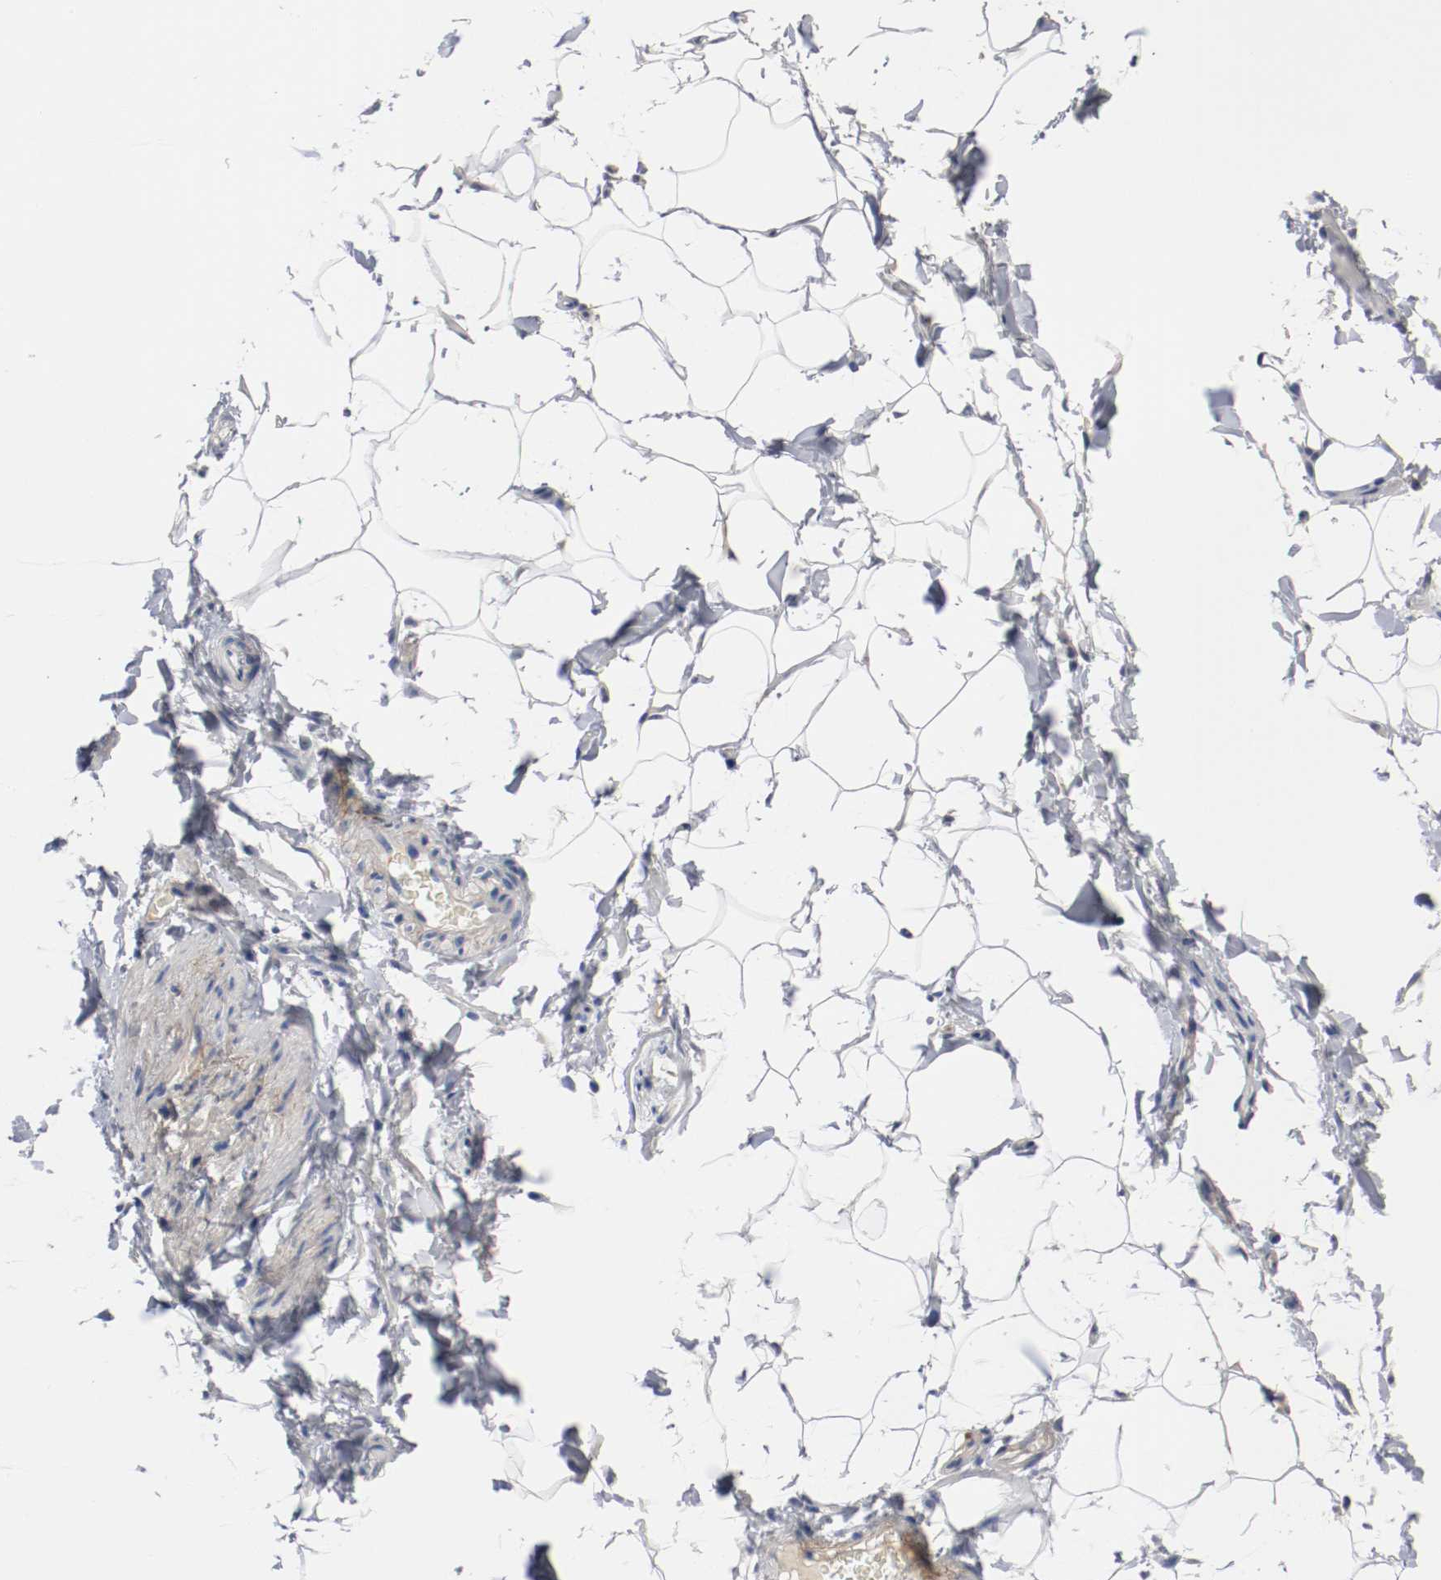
{"staining": {"intensity": "negative", "quantity": "none", "location": "none"}, "tissue": "adipose tissue", "cell_type": "Adipocytes", "image_type": "normal", "snomed": [{"axis": "morphology", "description": "Normal tissue, NOS"}, {"axis": "topography", "description": "Vascular tissue"}], "caption": "DAB (3,3'-diaminobenzidine) immunohistochemical staining of benign adipose tissue demonstrates no significant positivity in adipocytes. (Stains: DAB IHC with hematoxylin counter stain, Microscopy: brightfield microscopy at high magnification).", "gene": "TNC", "patient": {"sex": "male", "age": 41}}